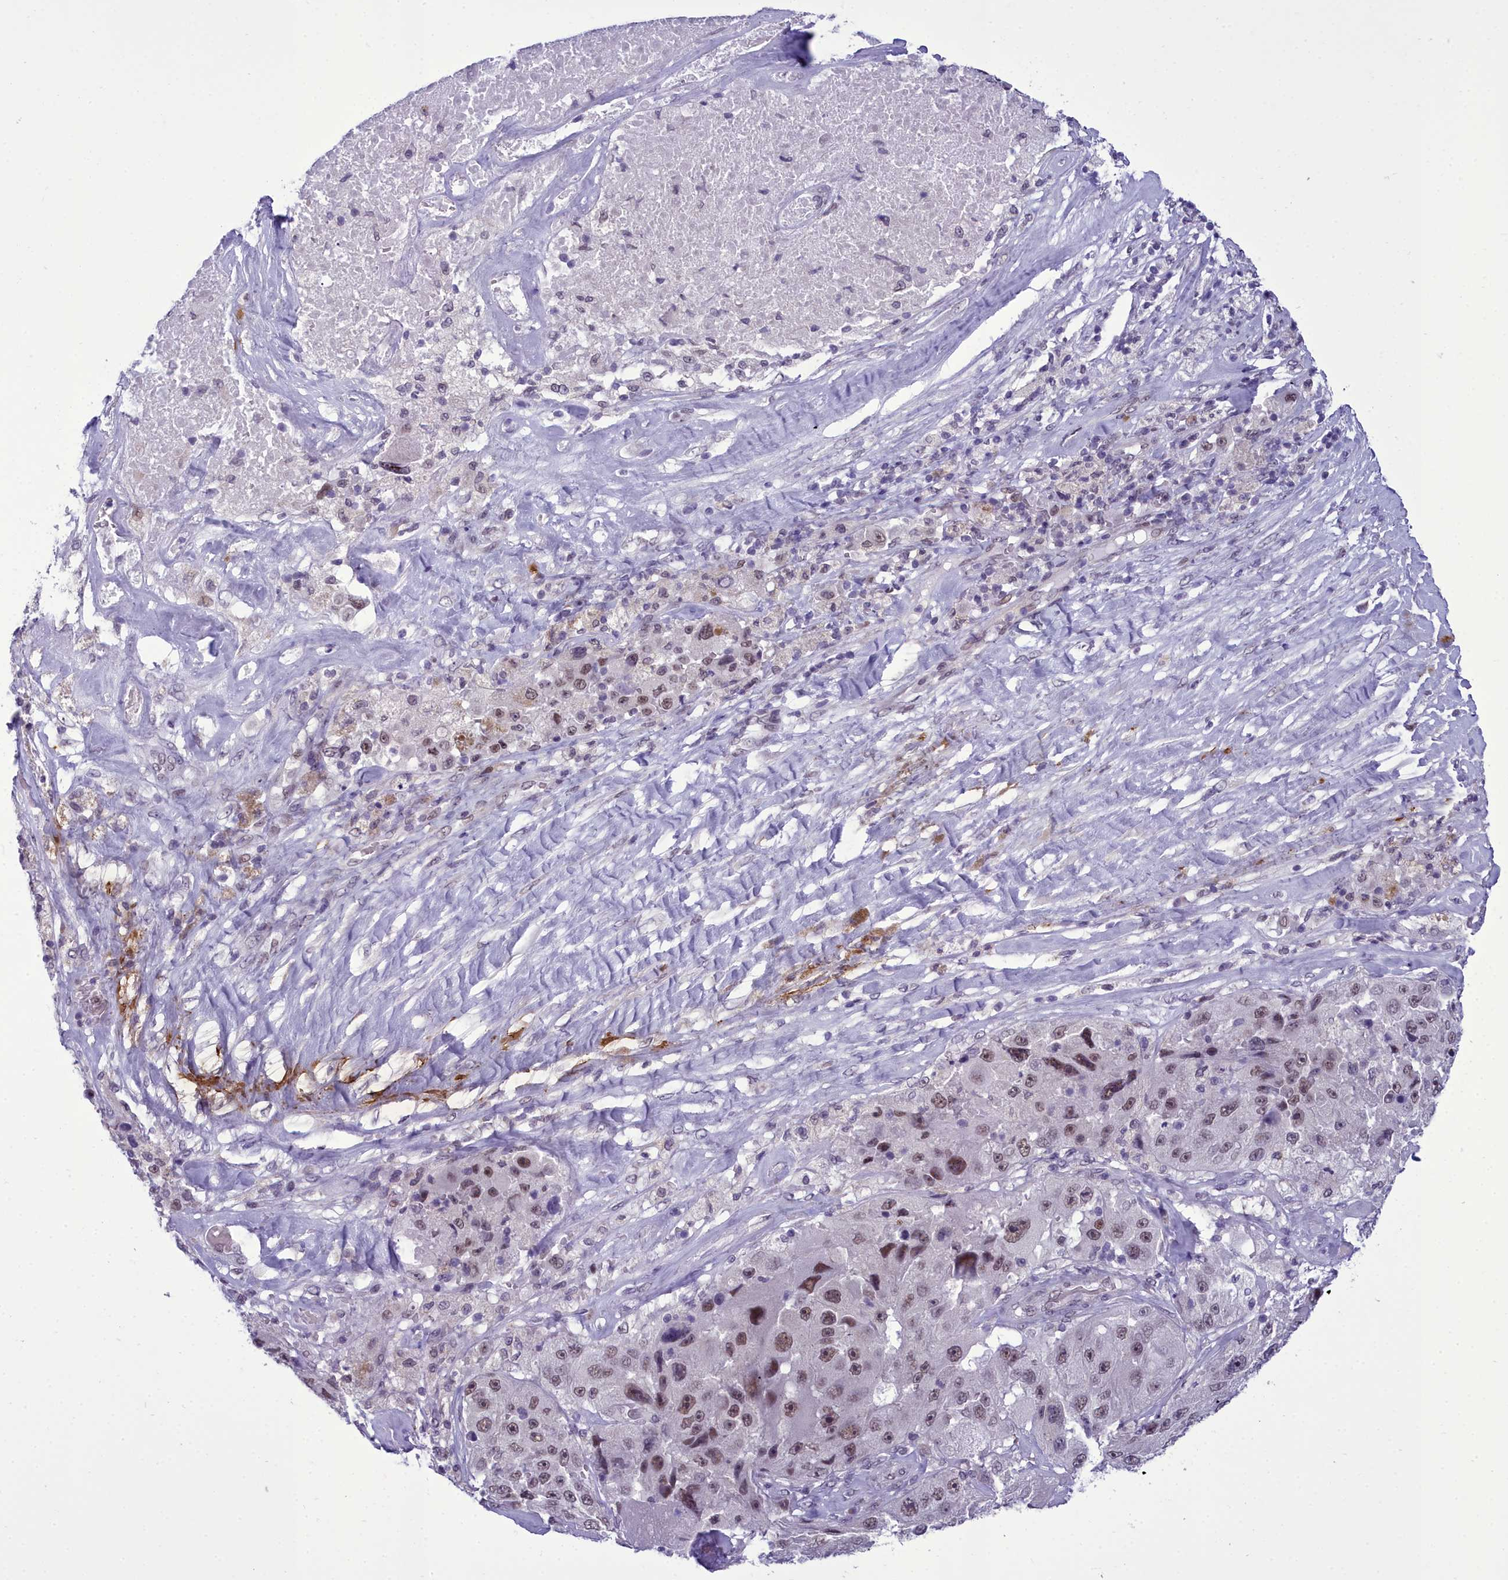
{"staining": {"intensity": "moderate", "quantity": ">75%", "location": "nuclear"}, "tissue": "melanoma", "cell_type": "Tumor cells", "image_type": "cancer", "snomed": [{"axis": "morphology", "description": "Malignant melanoma, Metastatic site"}, {"axis": "topography", "description": "Lymph node"}], "caption": "The image shows staining of malignant melanoma (metastatic site), revealing moderate nuclear protein staining (brown color) within tumor cells.", "gene": "CEACAM19", "patient": {"sex": "male", "age": 62}}